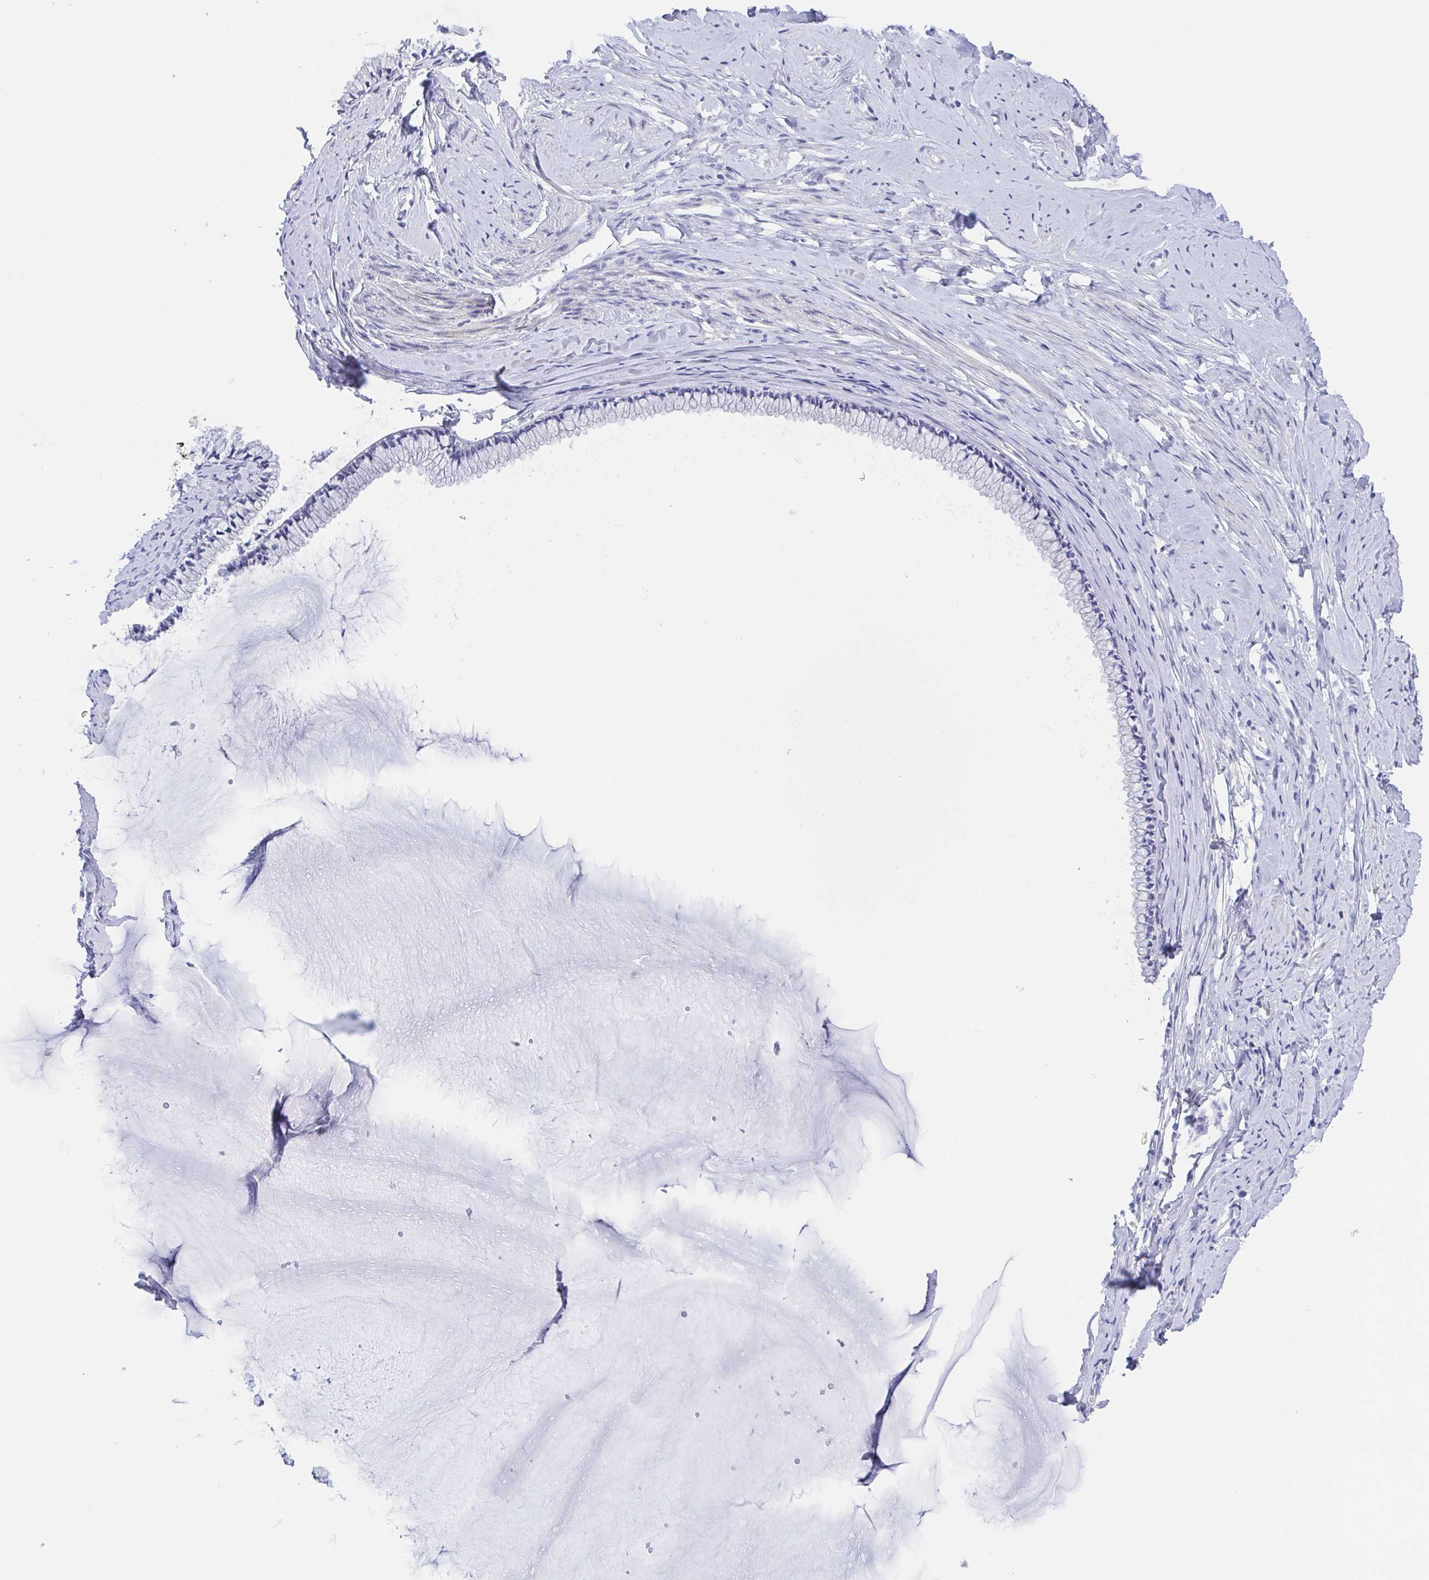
{"staining": {"intensity": "negative", "quantity": "none", "location": "none"}, "tissue": "cervix", "cell_type": "Glandular cells", "image_type": "normal", "snomed": [{"axis": "morphology", "description": "Normal tissue, NOS"}, {"axis": "topography", "description": "Cervix"}], "caption": "Immunohistochemistry of normal human cervix exhibits no expression in glandular cells.", "gene": "MUCL3", "patient": {"sex": "female", "age": 40}}